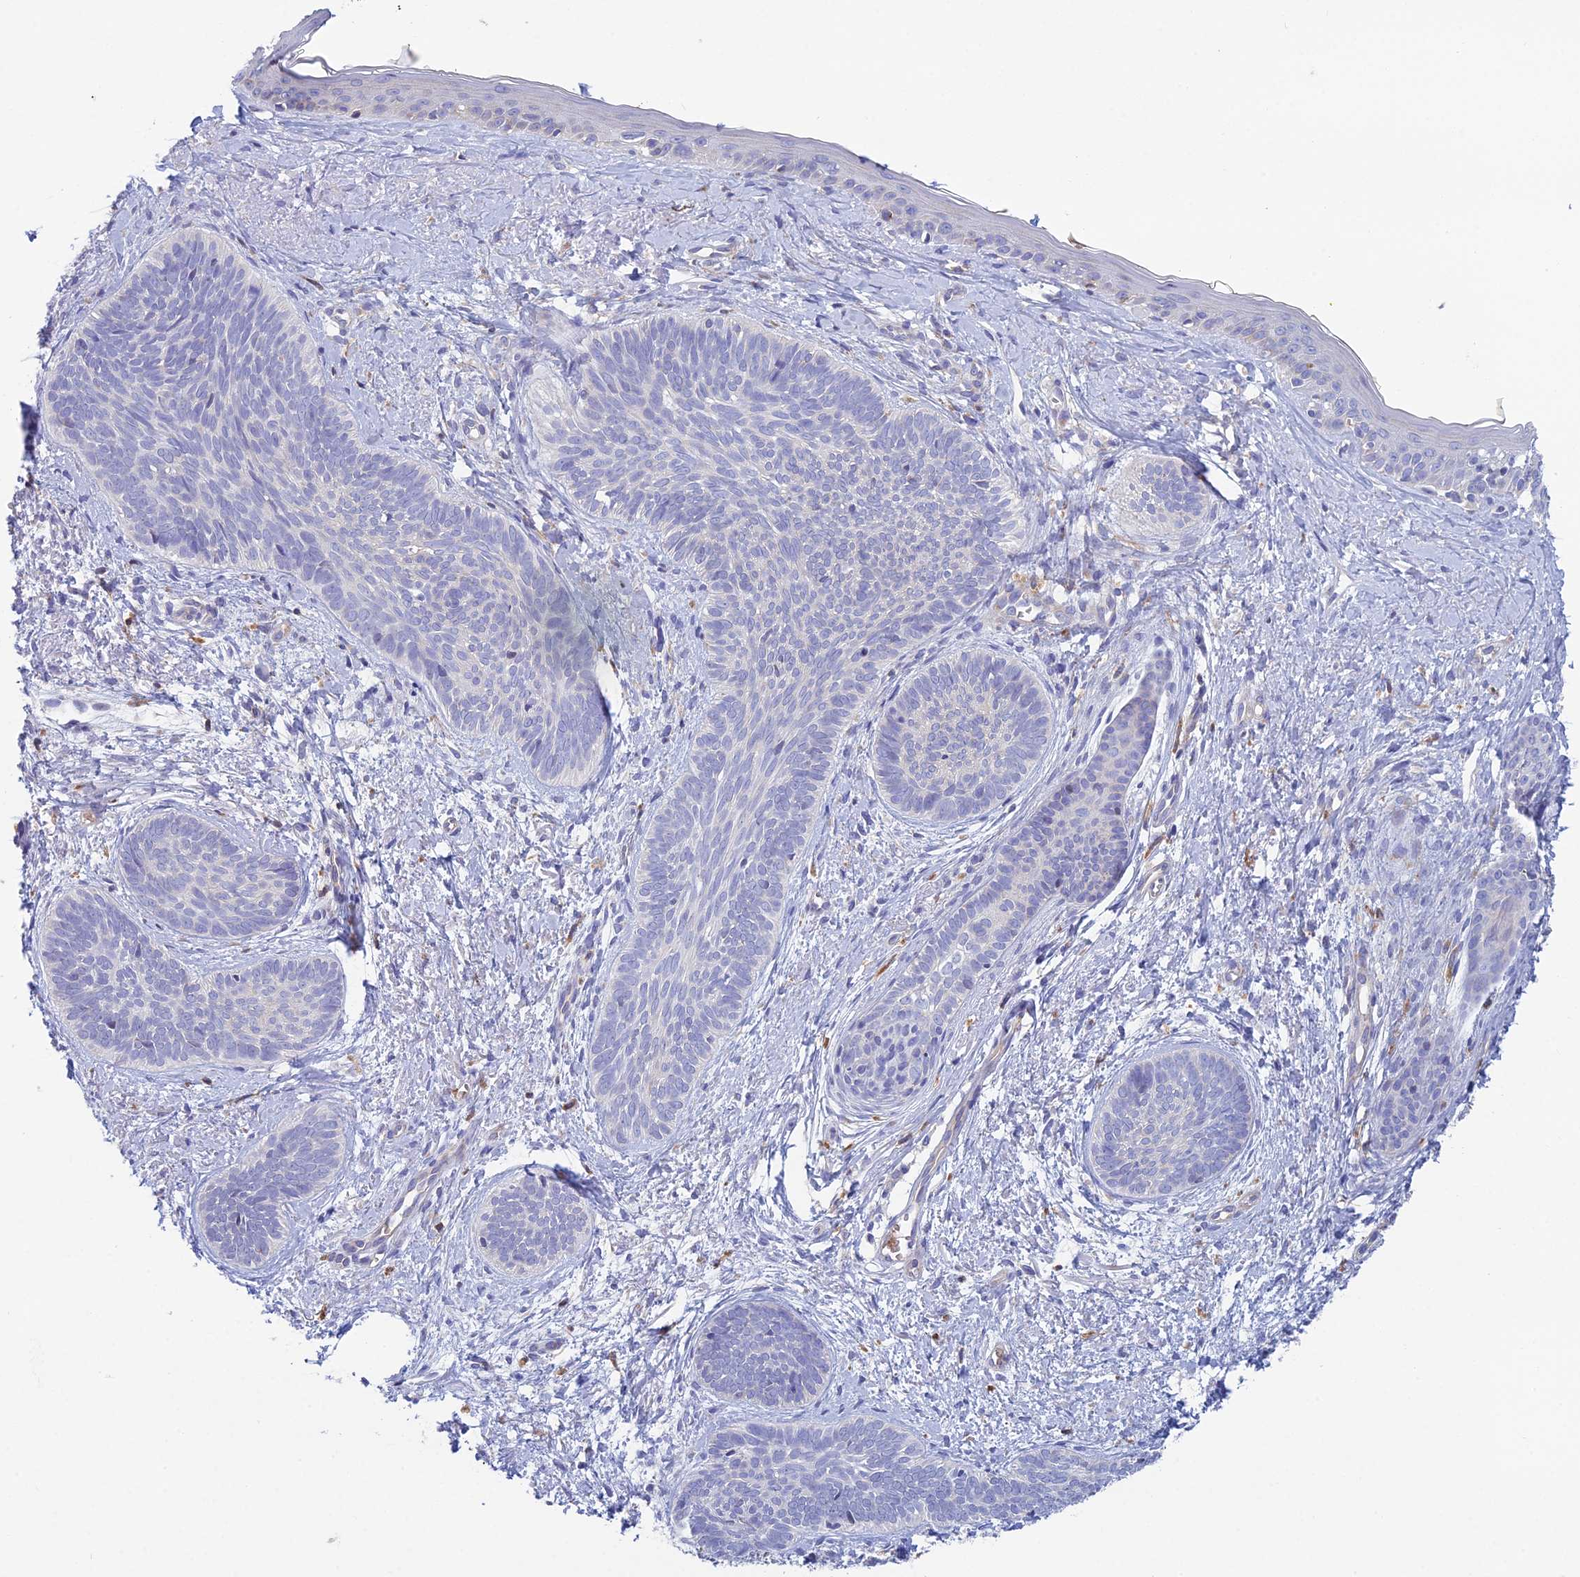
{"staining": {"intensity": "negative", "quantity": "none", "location": "none"}, "tissue": "skin cancer", "cell_type": "Tumor cells", "image_type": "cancer", "snomed": [{"axis": "morphology", "description": "Basal cell carcinoma"}, {"axis": "topography", "description": "Skin"}], "caption": "Basal cell carcinoma (skin) stained for a protein using immunohistochemistry (IHC) demonstrates no positivity tumor cells.", "gene": "ZNF564", "patient": {"sex": "female", "age": 81}}